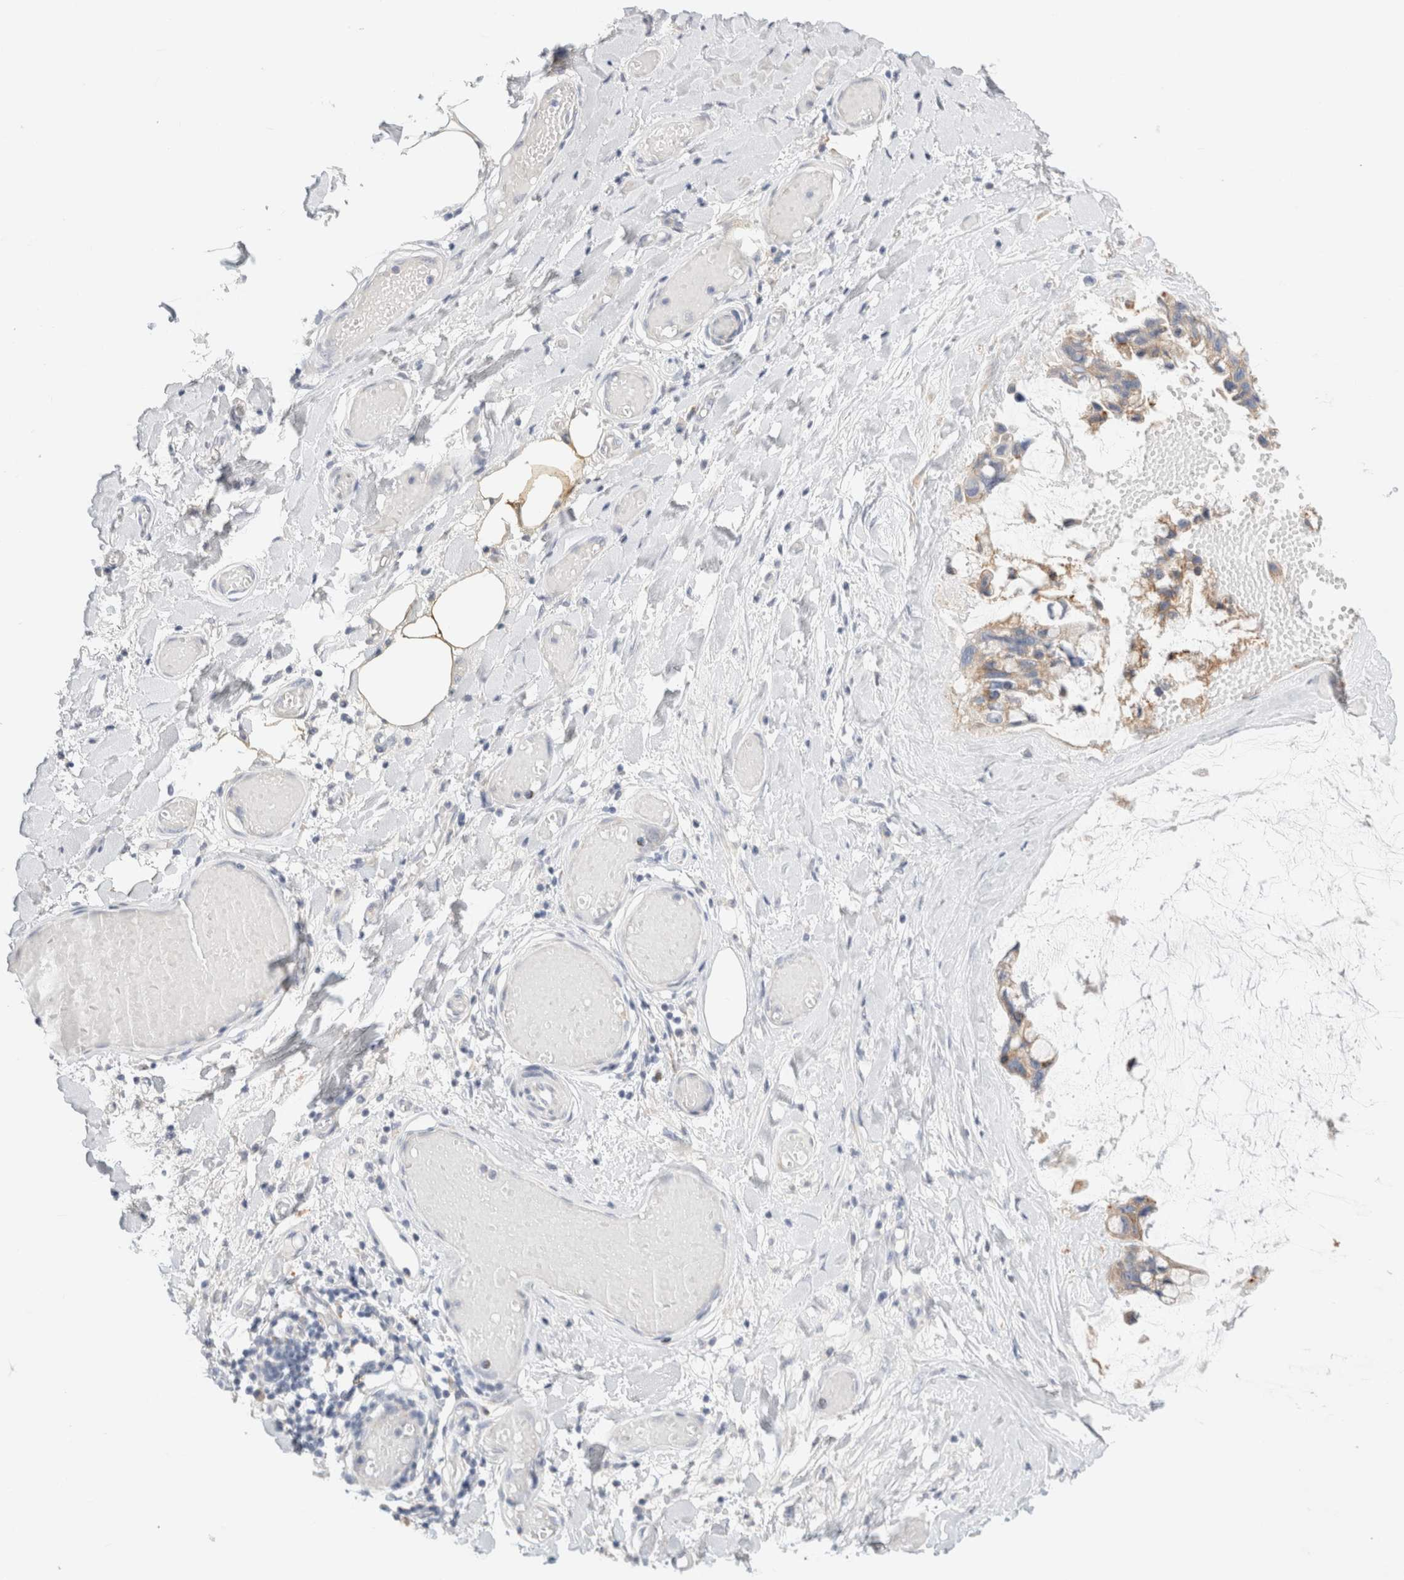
{"staining": {"intensity": "weak", "quantity": ">75%", "location": "cytoplasmic/membranous"}, "tissue": "ovarian cancer", "cell_type": "Tumor cells", "image_type": "cancer", "snomed": [{"axis": "morphology", "description": "Cystadenocarcinoma, mucinous, NOS"}, {"axis": "topography", "description": "Ovary"}], "caption": "Ovarian mucinous cystadenocarcinoma stained for a protein exhibits weak cytoplasmic/membranous positivity in tumor cells. (DAB (3,3'-diaminobenzidine) IHC, brown staining for protein, blue staining for nuclei).", "gene": "CSK", "patient": {"sex": "female", "age": 39}}